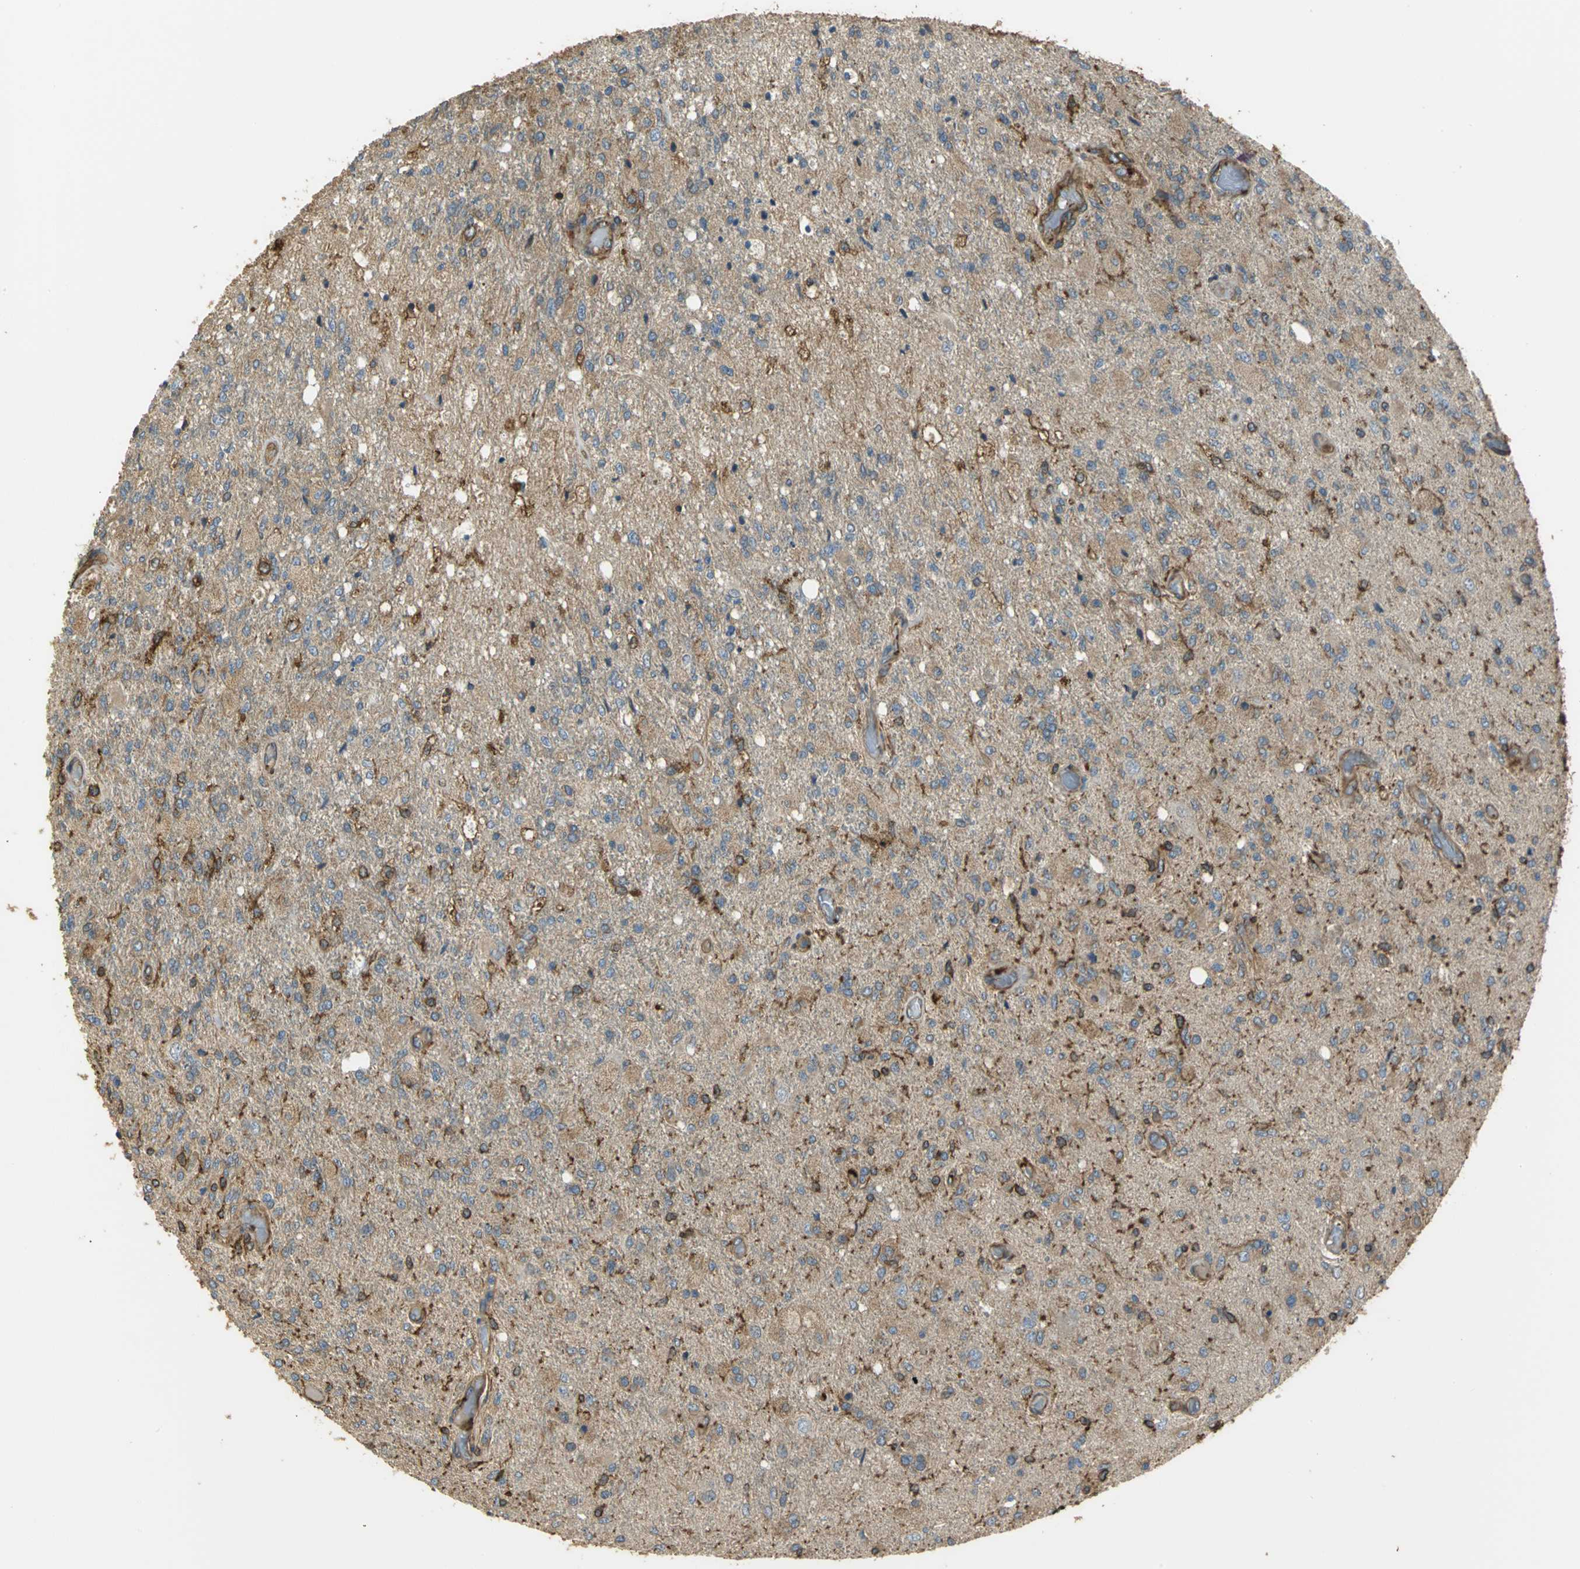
{"staining": {"intensity": "strong", "quantity": "25%-75%", "location": "cytoplasmic/membranous"}, "tissue": "glioma", "cell_type": "Tumor cells", "image_type": "cancer", "snomed": [{"axis": "morphology", "description": "Normal tissue, NOS"}, {"axis": "morphology", "description": "Glioma, malignant, High grade"}, {"axis": "topography", "description": "Cerebral cortex"}], "caption": "Malignant glioma (high-grade) stained with immunohistochemistry (IHC) exhibits strong cytoplasmic/membranous expression in about 25%-75% of tumor cells.", "gene": "TLN1", "patient": {"sex": "male", "age": 77}}